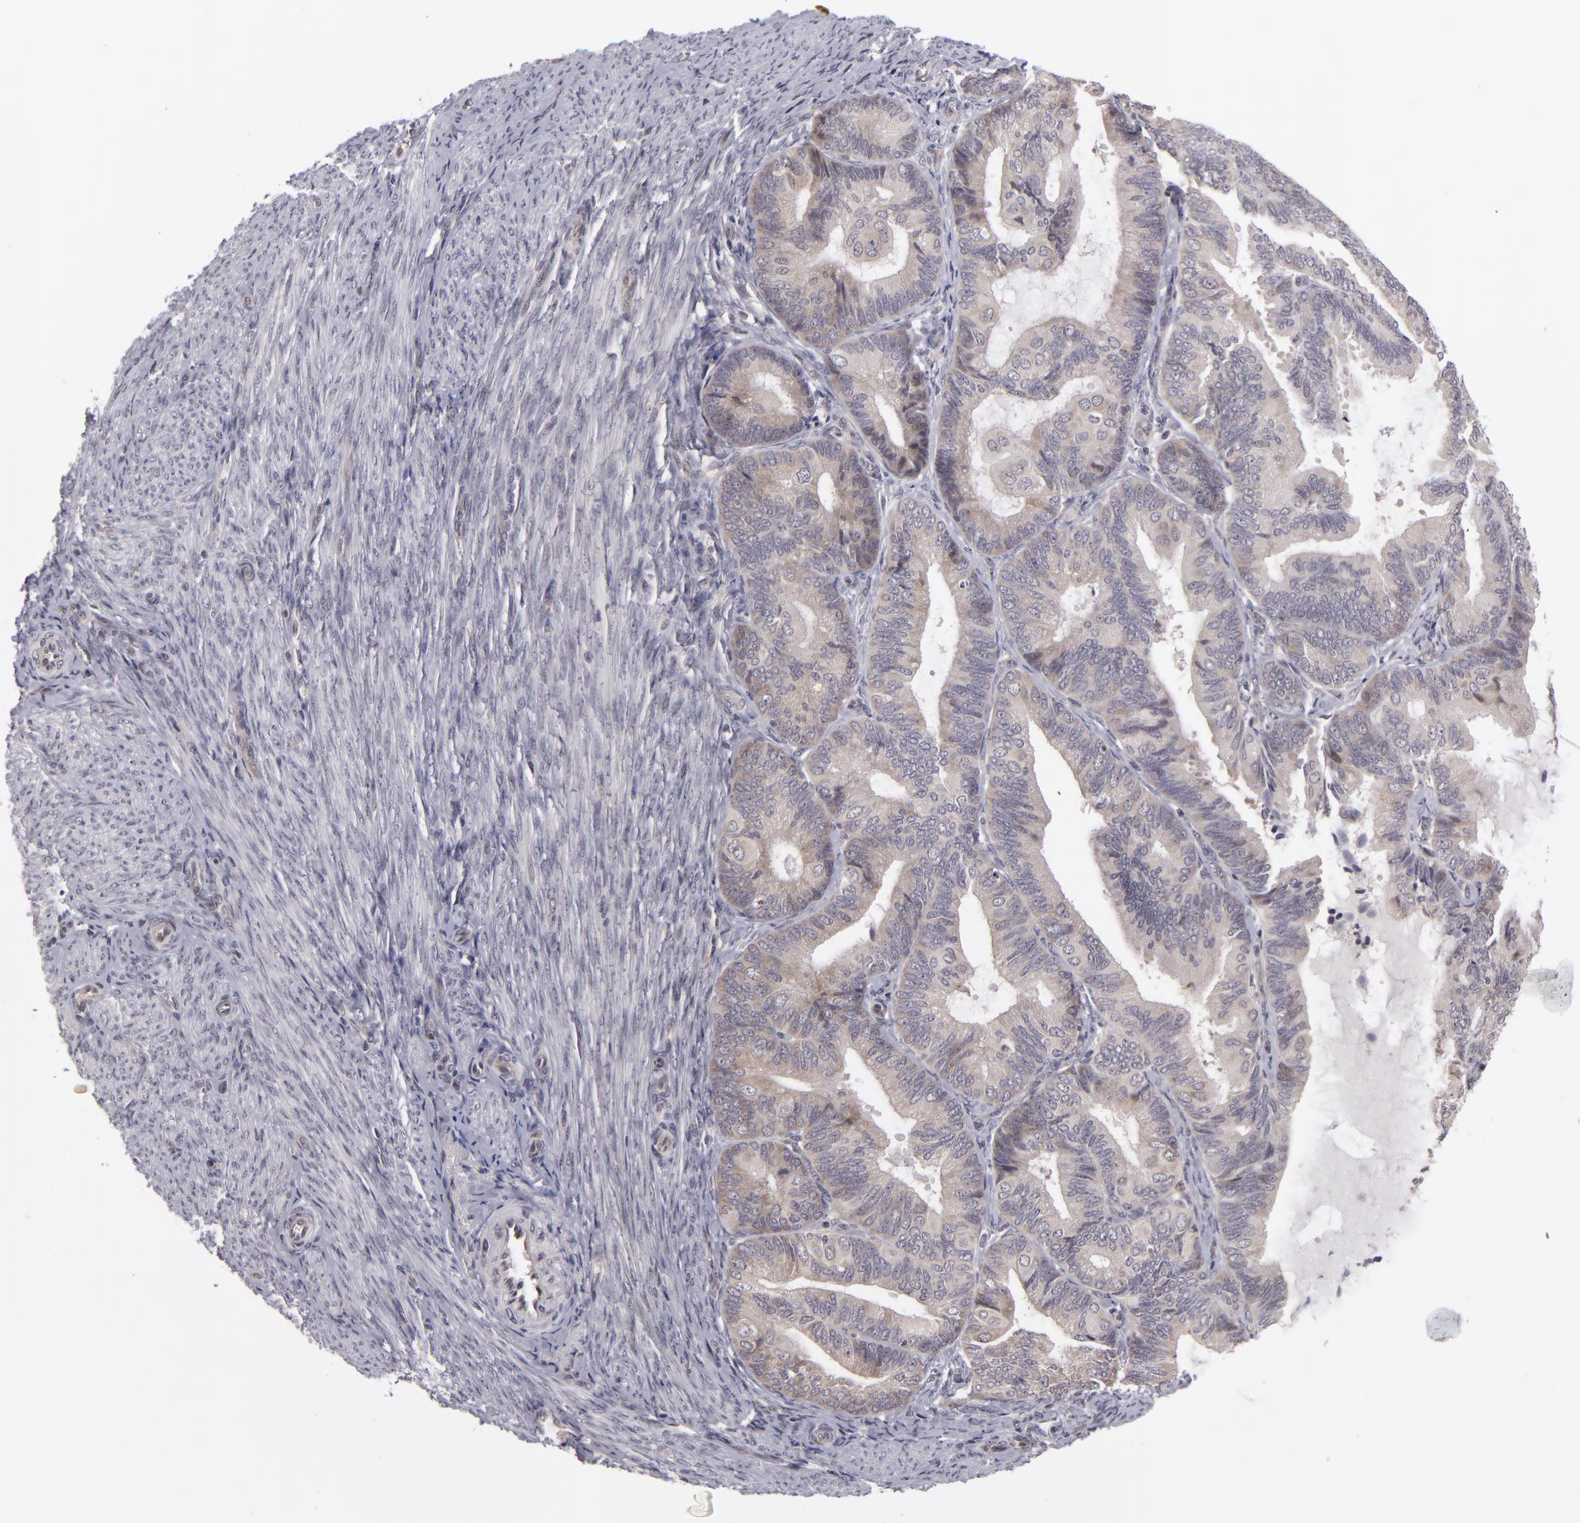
{"staining": {"intensity": "weak", "quantity": "25%-75%", "location": "cytoplasmic/membranous"}, "tissue": "endometrial cancer", "cell_type": "Tumor cells", "image_type": "cancer", "snomed": [{"axis": "morphology", "description": "Adenocarcinoma, NOS"}, {"axis": "topography", "description": "Endometrium"}], "caption": "This histopathology image demonstrates IHC staining of endometrial adenocarcinoma, with low weak cytoplasmic/membranous expression in about 25%-75% of tumor cells.", "gene": "ZNF133", "patient": {"sex": "female", "age": 63}}